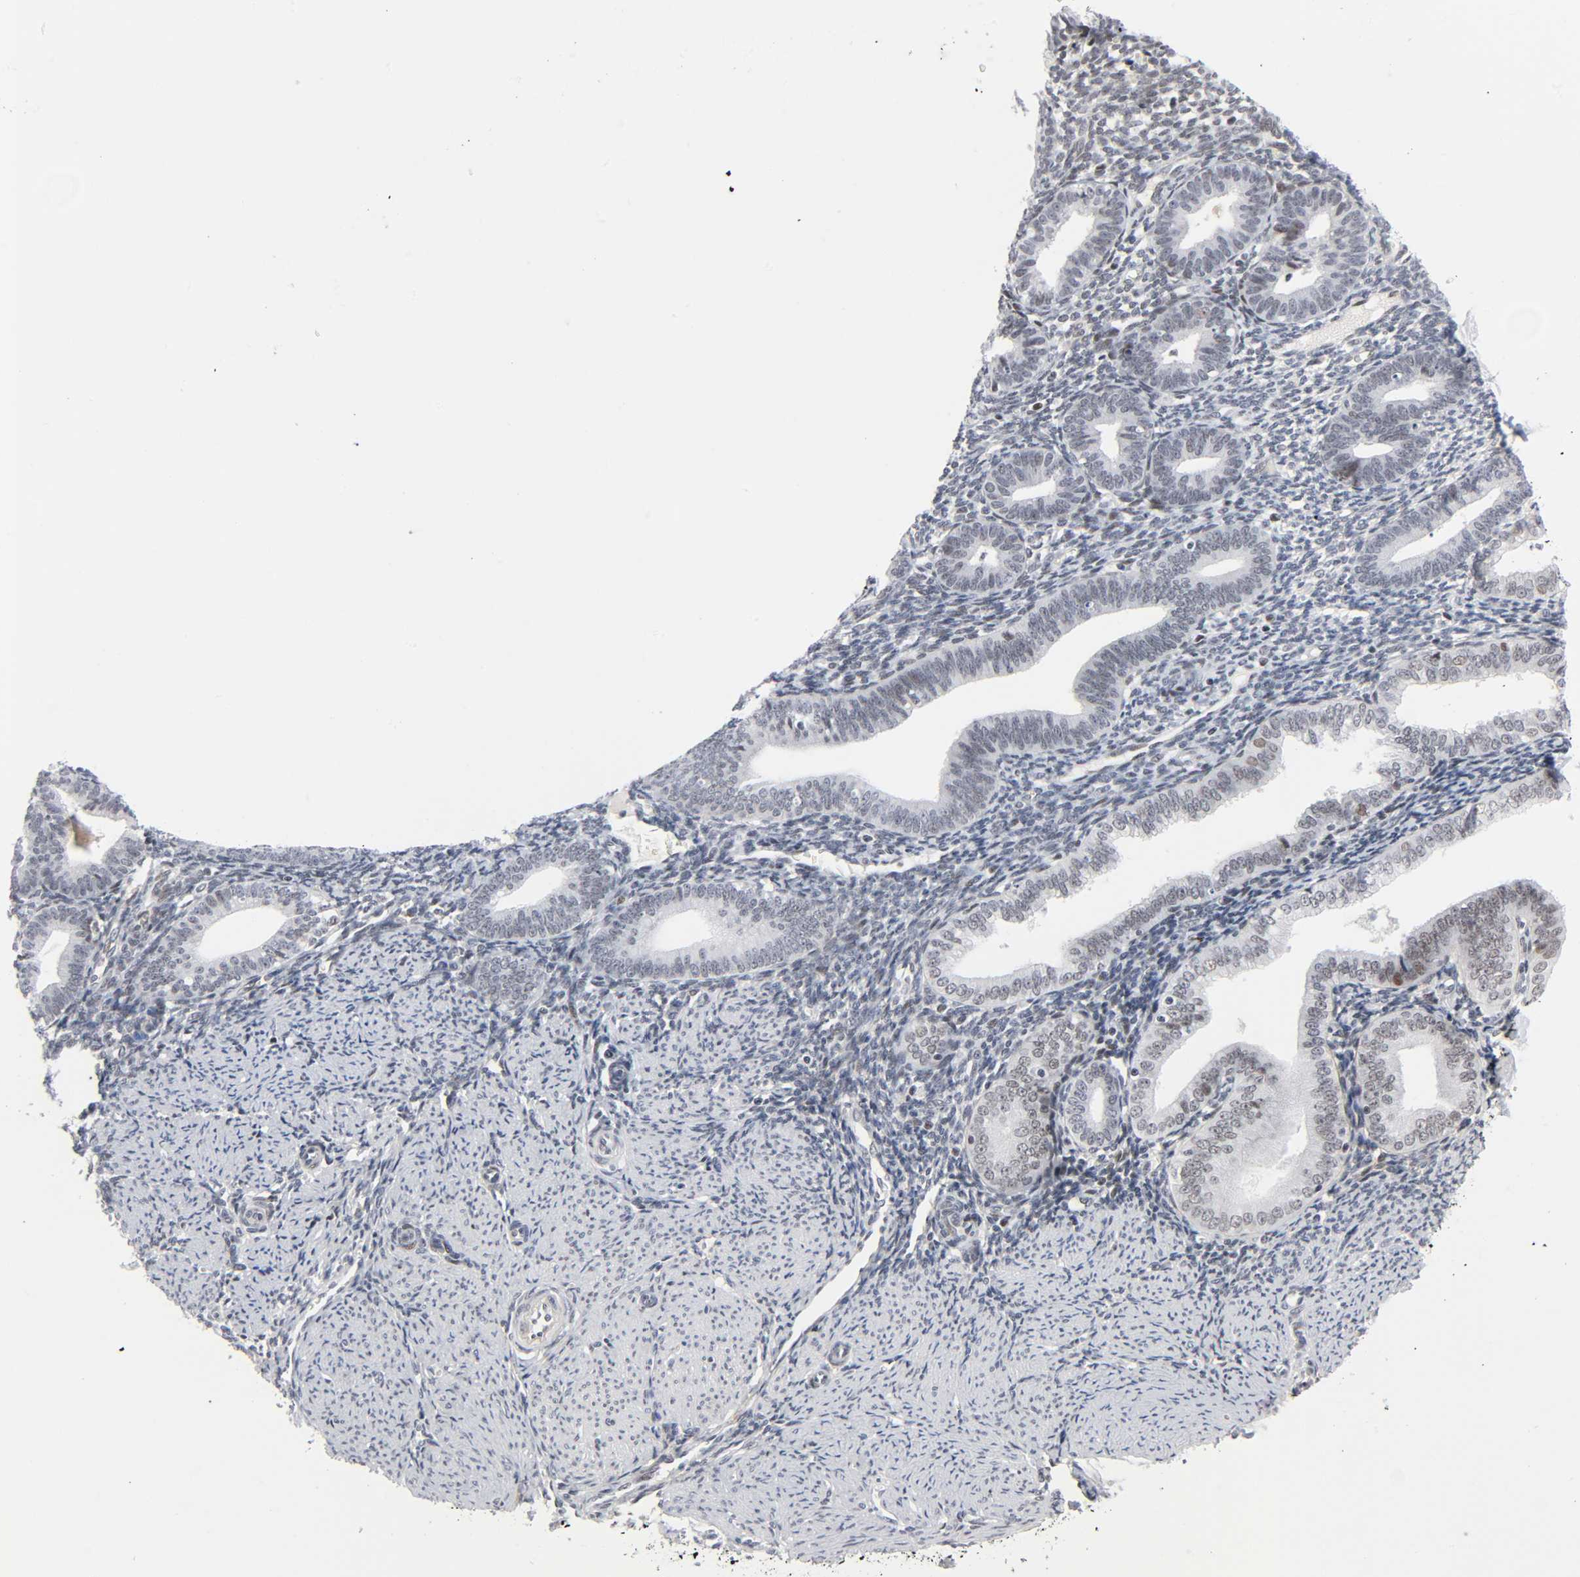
{"staining": {"intensity": "weak", "quantity": ">75%", "location": "nuclear"}, "tissue": "endometrium", "cell_type": "Cells in endometrial stroma", "image_type": "normal", "snomed": [{"axis": "morphology", "description": "Normal tissue, NOS"}, {"axis": "topography", "description": "Endometrium"}], "caption": "Endometrium stained for a protein exhibits weak nuclear positivity in cells in endometrial stroma.", "gene": "DIDO1", "patient": {"sex": "female", "age": 61}}